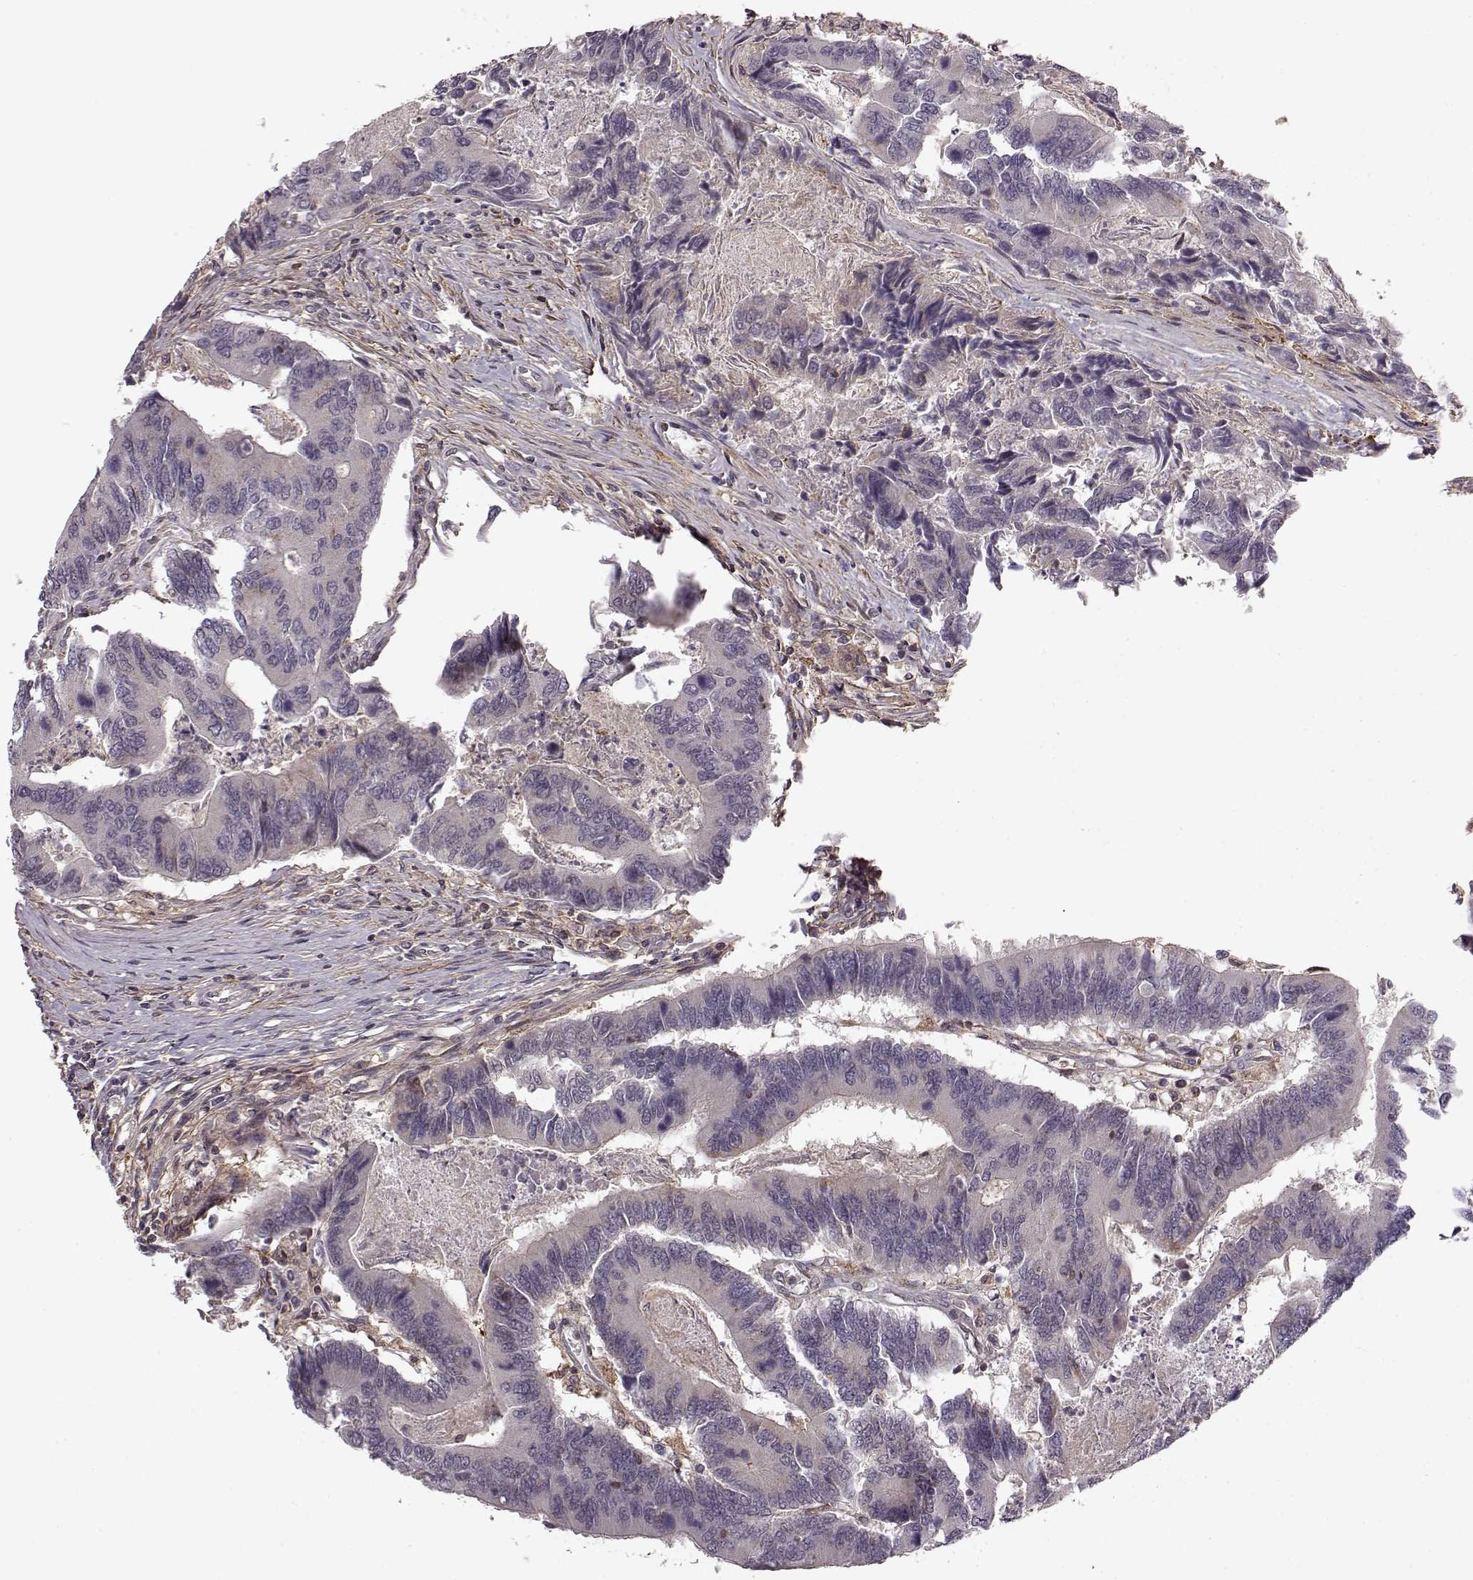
{"staining": {"intensity": "negative", "quantity": "none", "location": "none"}, "tissue": "colorectal cancer", "cell_type": "Tumor cells", "image_type": "cancer", "snomed": [{"axis": "morphology", "description": "Adenocarcinoma, NOS"}, {"axis": "topography", "description": "Colon"}], "caption": "Immunohistochemical staining of human colorectal cancer displays no significant expression in tumor cells.", "gene": "MFSD1", "patient": {"sex": "female", "age": 67}}